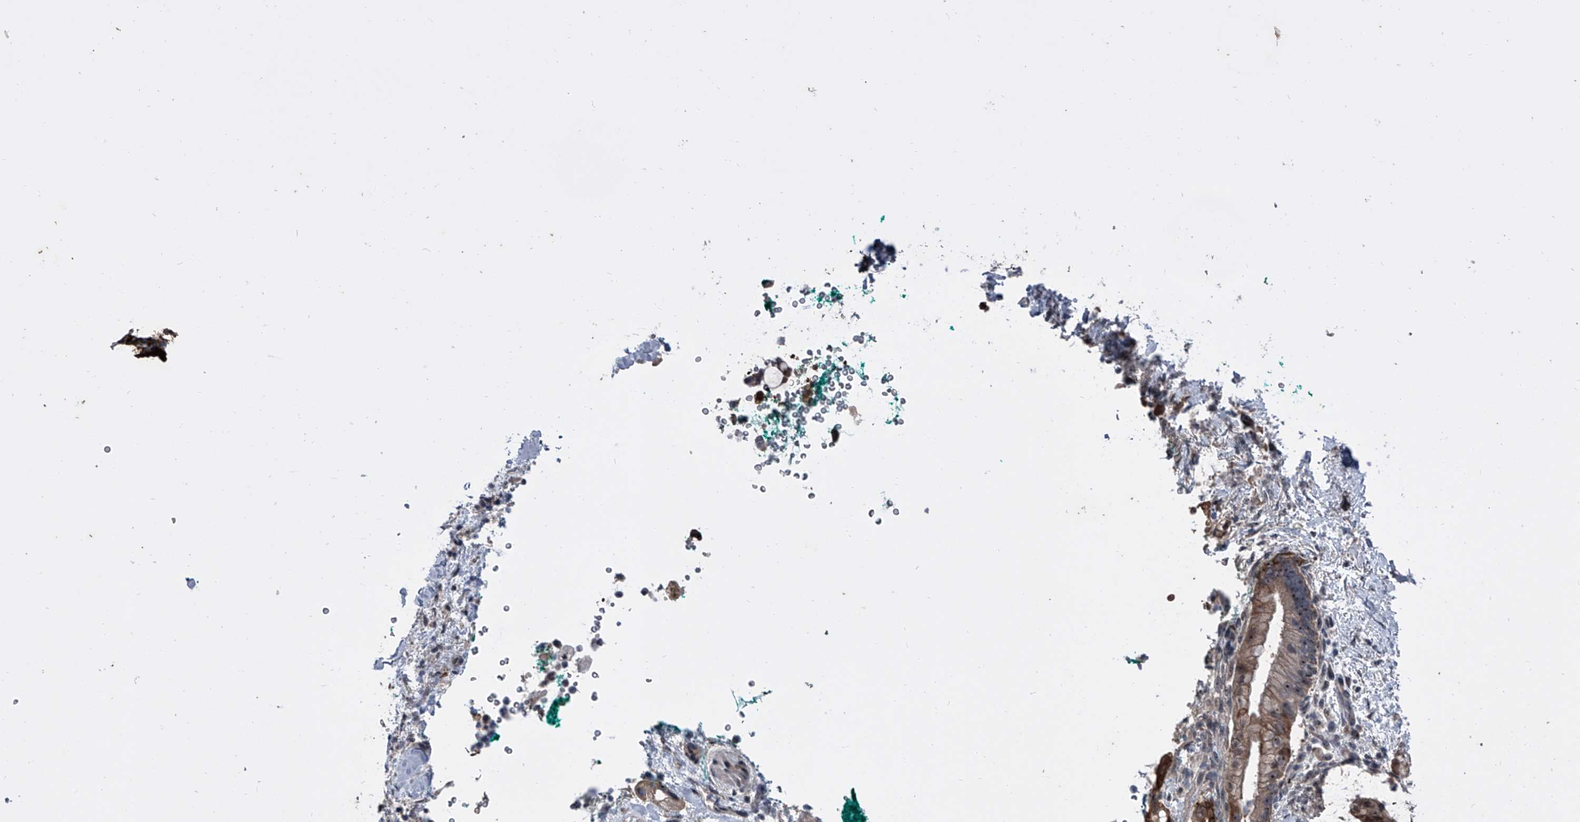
{"staining": {"intensity": "moderate", "quantity": "<25%", "location": "cytoplasmic/membranous,nuclear"}, "tissue": "pancreatic cancer", "cell_type": "Tumor cells", "image_type": "cancer", "snomed": [{"axis": "morphology", "description": "Adenocarcinoma, NOS"}, {"axis": "topography", "description": "Pancreas"}], "caption": "This photomicrograph displays immunohistochemistry staining of human pancreatic adenocarcinoma, with low moderate cytoplasmic/membranous and nuclear staining in approximately <25% of tumor cells.", "gene": "CEP85L", "patient": {"sex": "male", "age": 53}}